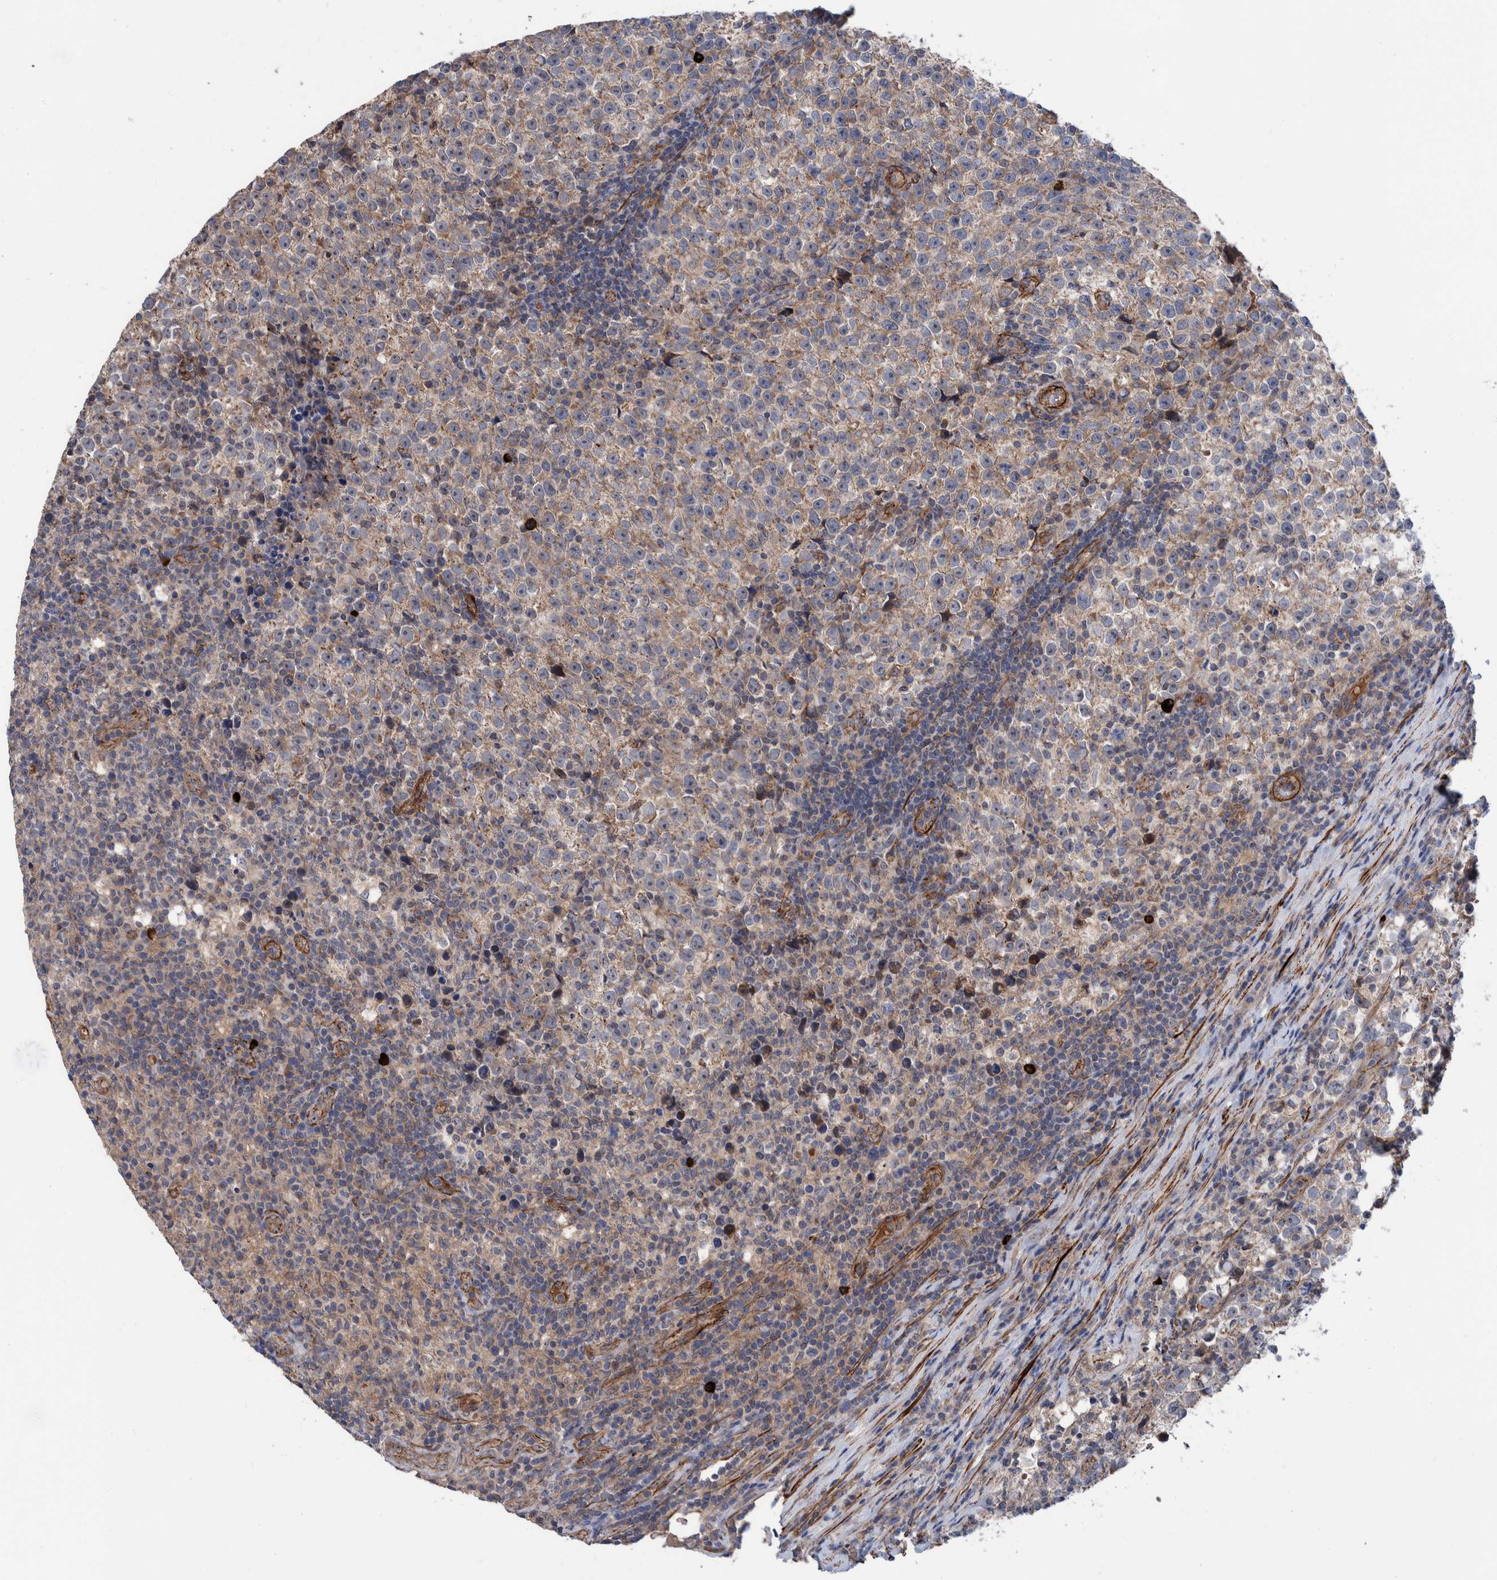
{"staining": {"intensity": "weak", "quantity": ">75%", "location": "cytoplasmic/membranous"}, "tissue": "testis cancer", "cell_type": "Tumor cells", "image_type": "cancer", "snomed": [{"axis": "morphology", "description": "Normal tissue, NOS"}, {"axis": "morphology", "description": "Seminoma, NOS"}, {"axis": "topography", "description": "Testis"}], "caption": "A brown stain shows weak cytoplasmic/membranous staining of a protein in testis cancer tumor cells.", "gene": "SLC25A10", "patient": {"sex": "male", "age": 43}}